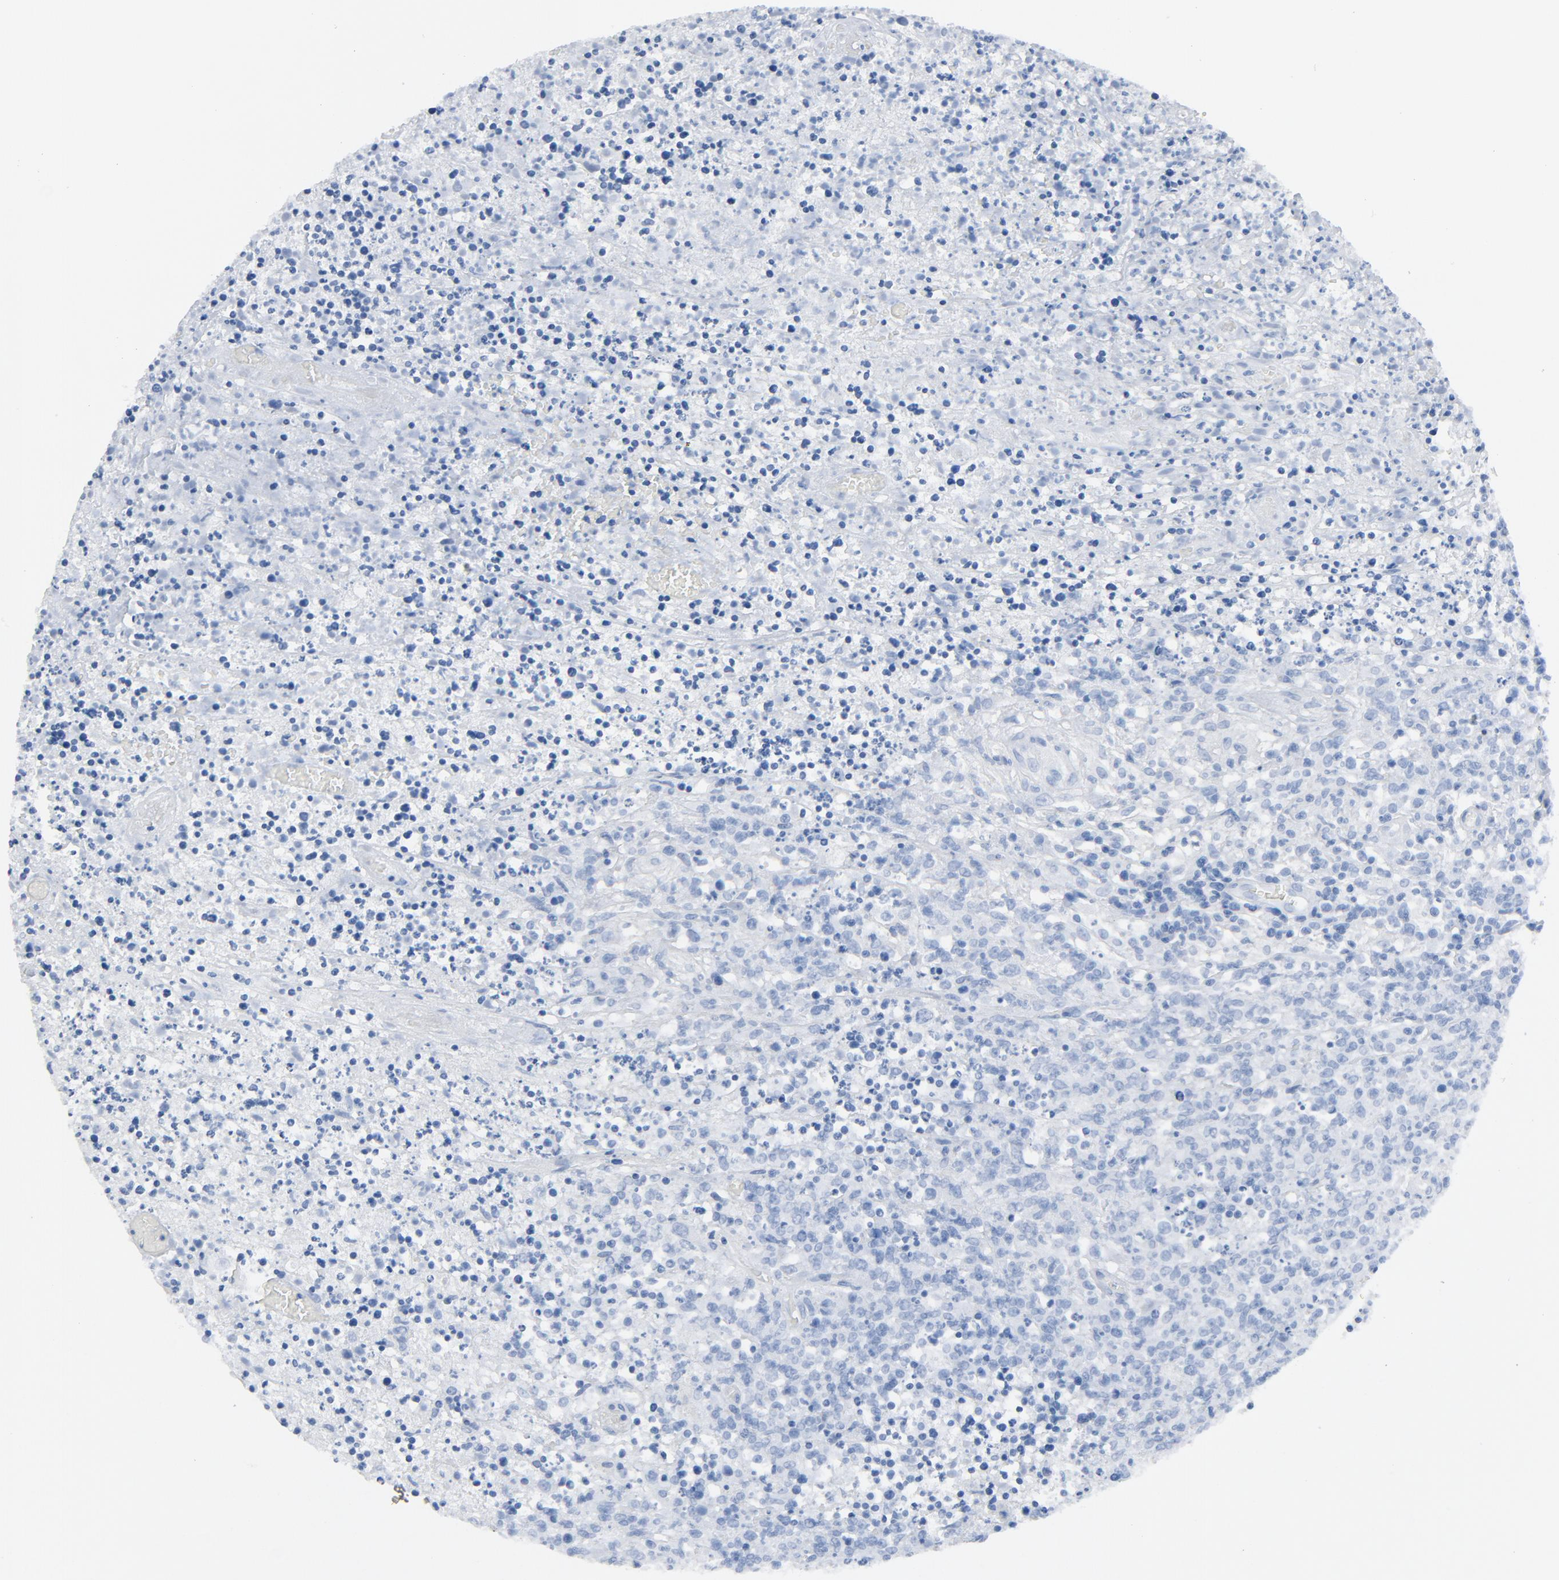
{"staining": {"intensity": "negative", "quantity": "none", "location": "none"}, "tissue": "lymphoma", "cell_type": "Tumor cells", "image_type": "cancer", "snomed": [{"axis": "morphology", "description": "Malignant lymphoma, non-Hodgkin's type, High grade"}, {"axis": "topography", "description": "Lymph node"}], "caption": "A high-resolution photomicrograph shows immunohistochemistry staining of lymphoma, which demonstrates no significant positivity in tumor cells. The staining is performed using DAB (3,3'-diaminobenzidine) brown chromogen with nuclei counter-stained in using hematoxylin.", "gene": "C14orf119", "patient": {"sex": "female", "age": 84}}